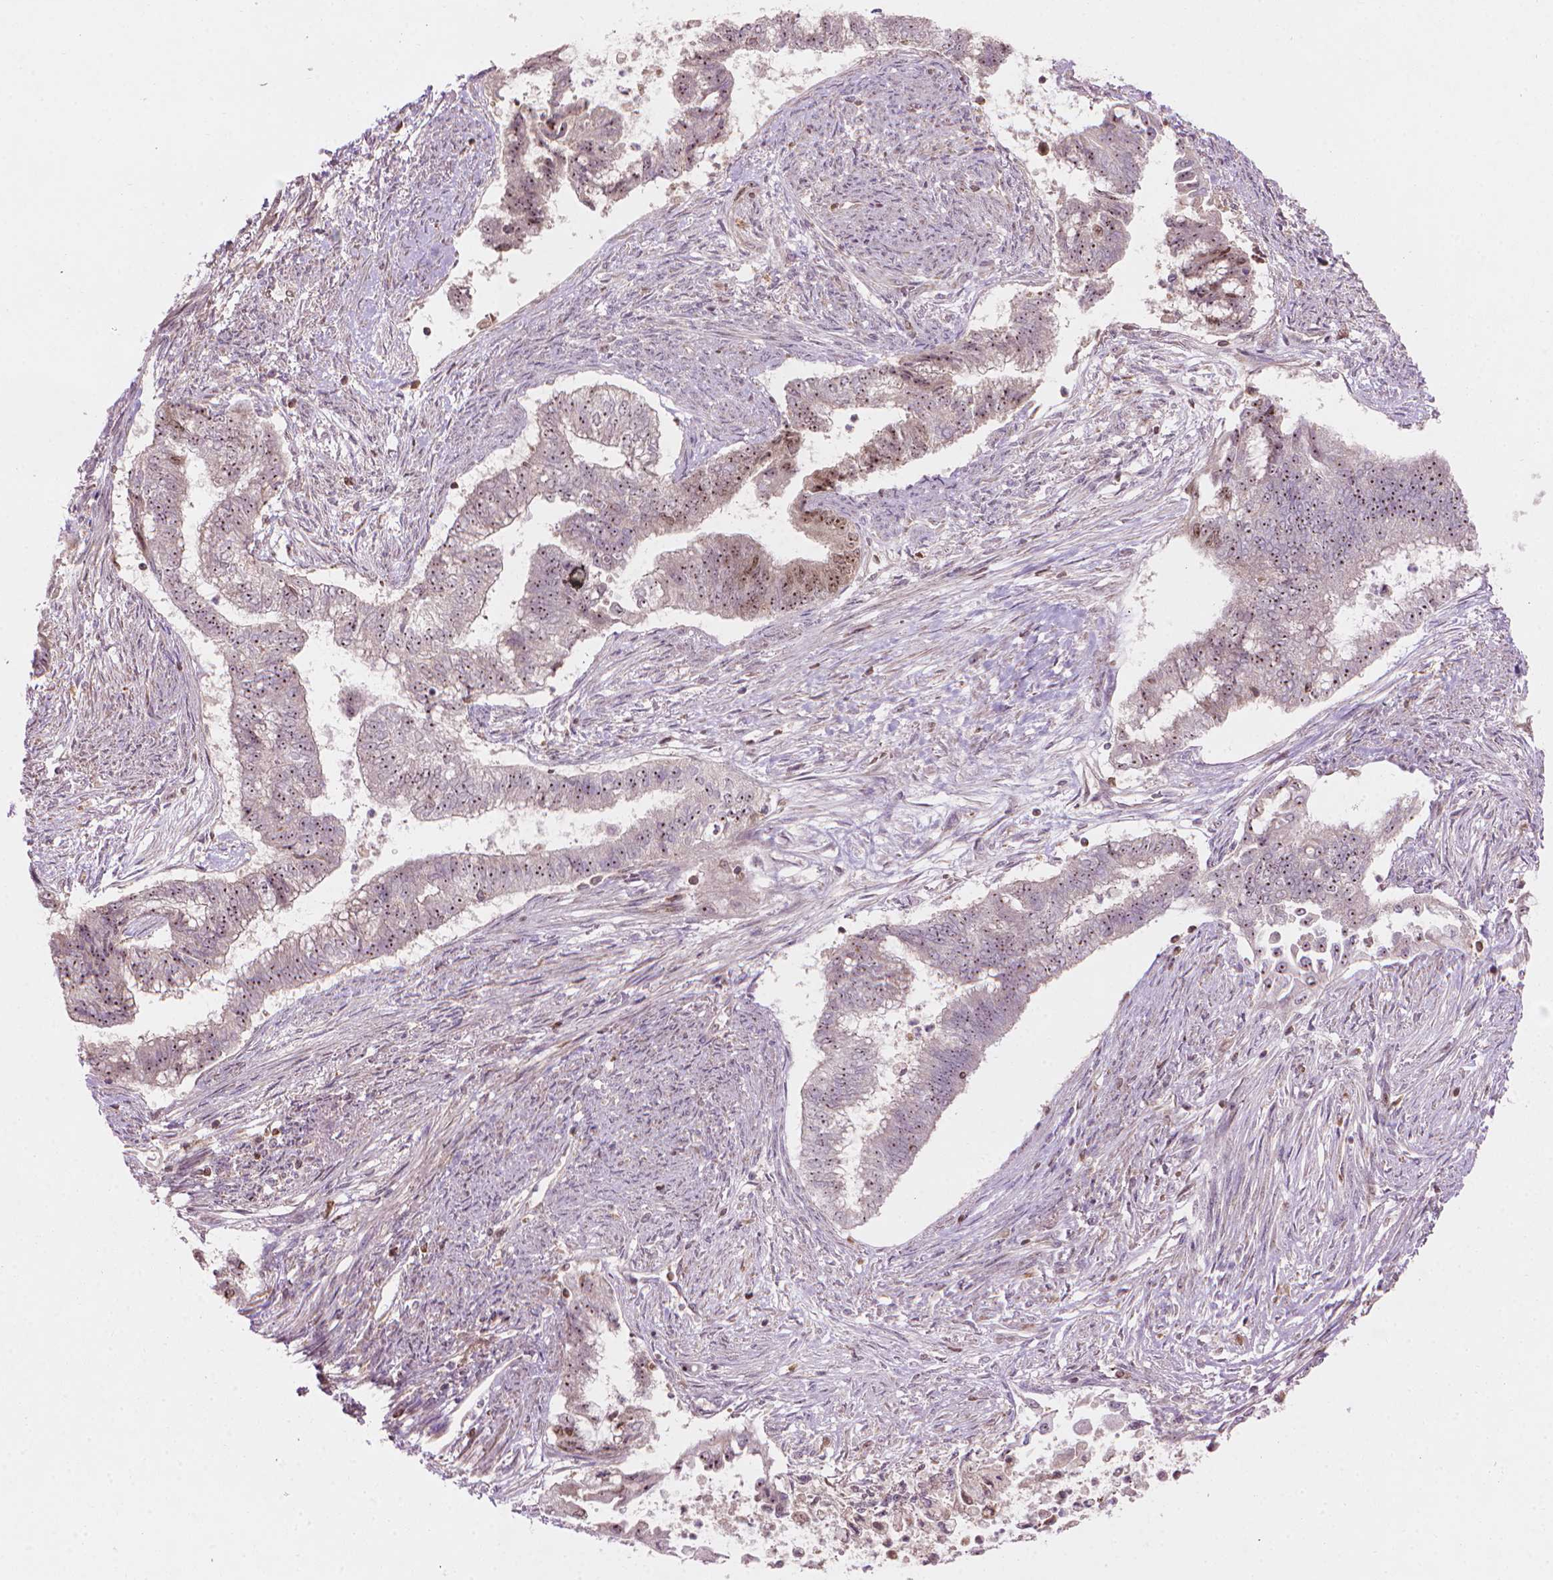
{"staining": {"intensity": "moderate", "quantity": ">75%", "location": "cytoplasmic/membranous,nuclear"}, "tissue": "endometrial cancer", "cell_type": "Tumor cells", "image_type": "cancer", "snomed": [{"axis": "morphology", "description": "Adenocarcinoma, NOS"}, {"axis": "topography", "description": "Endometrium"}], "caption": "Endometrial cancer (adenocarcinoma) stained with DAB IHC exhibits medium levels of moderate cytoplasmic/membranous and nuclear expression in approximately >75% of tumor cells. (DAB (3,3'-diaminobenzidine) = brown stain, brightfield microscopy at high magnification).", "gene": "SMC2", "patient": {"sex": "female", "age": 65}}